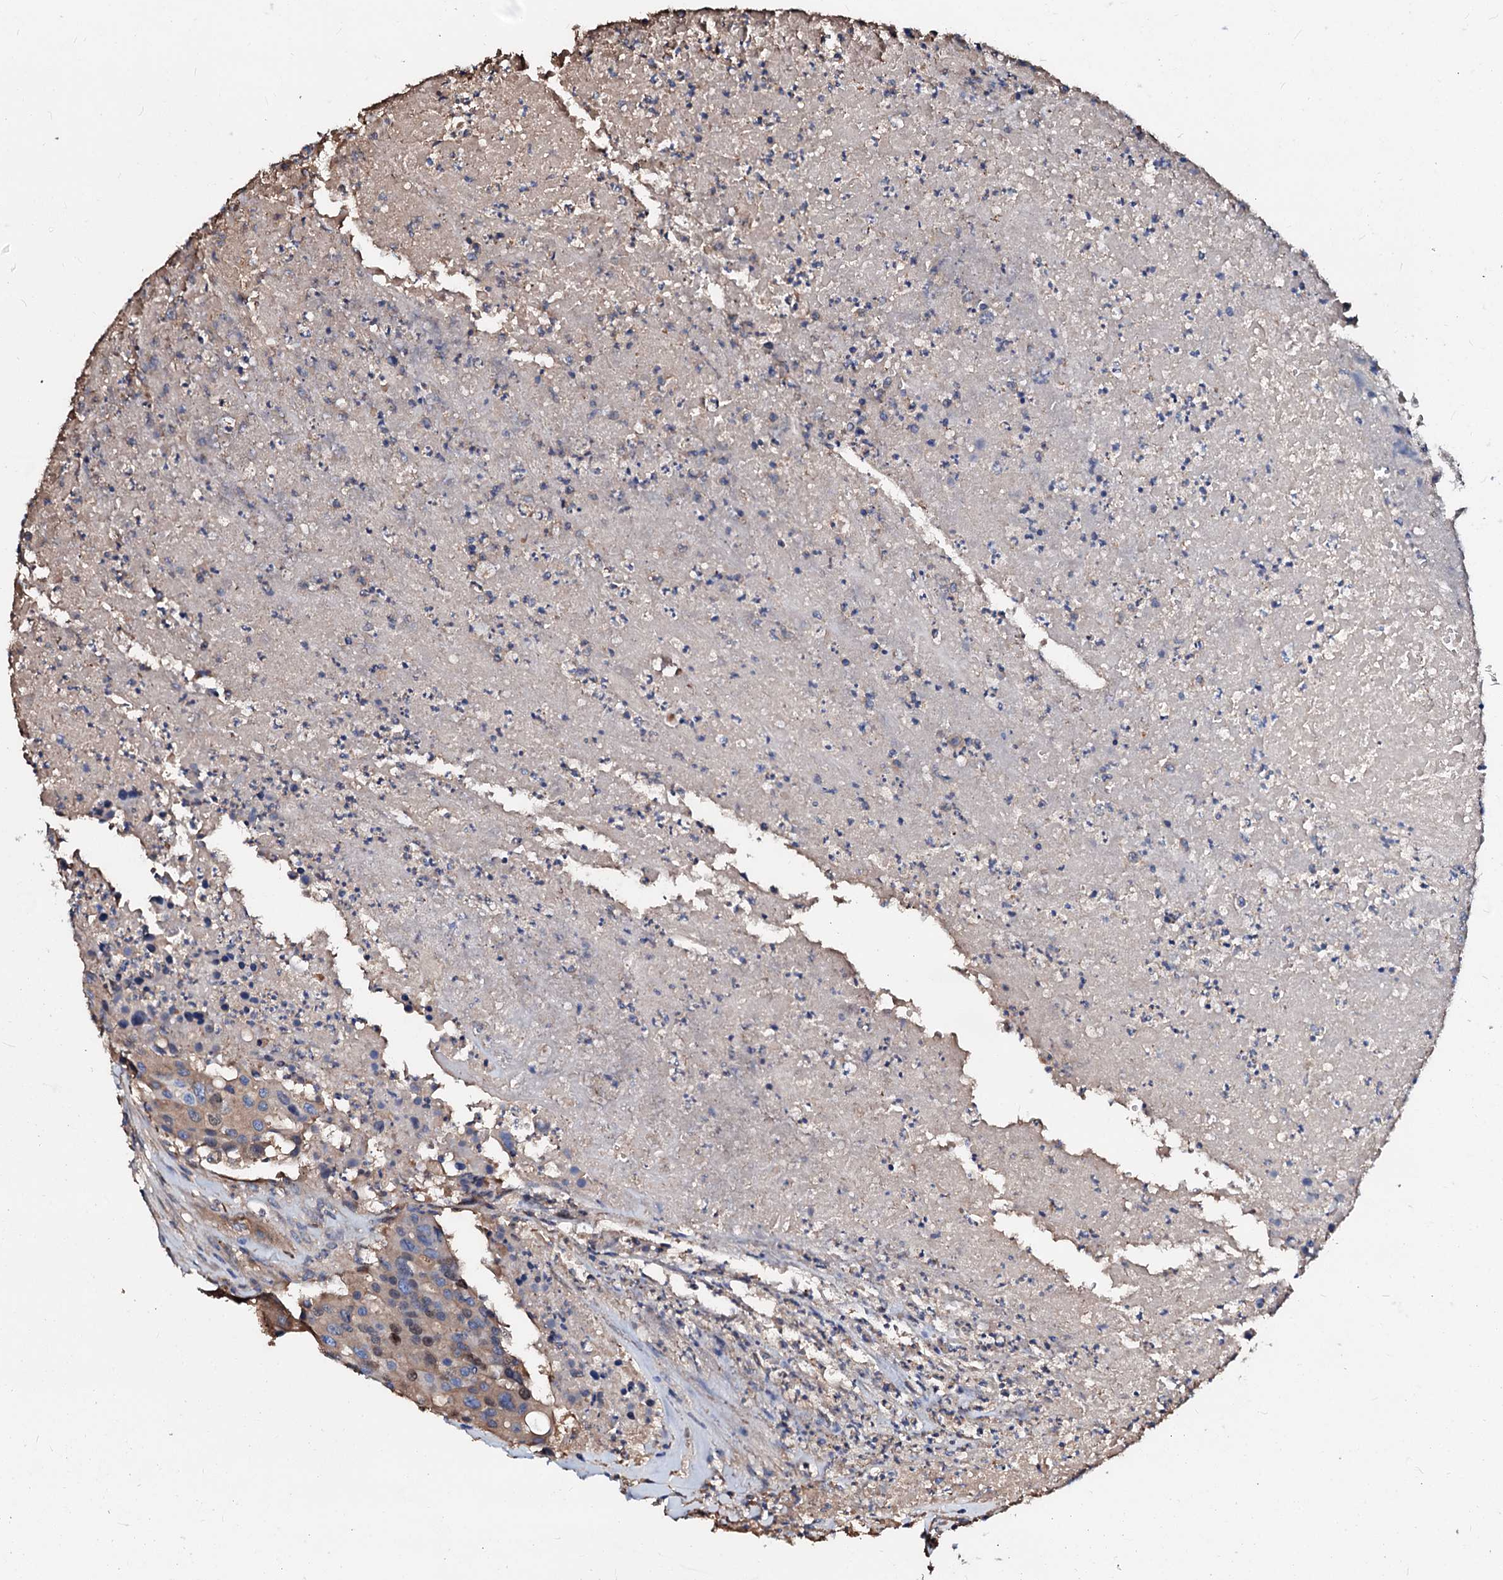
{"staining": {"intensity": "moderate", "quantity": "<25%", "location": "nuclear"}, "tissue": "colorectal cancer", "cell_type": "Tumor cells", "image_type": "cancer", "snomed": [{"axis": "morphology", "description": "Adenocarcinoma, NOS"}, {"axis": "topography", "description": "Colon"}], "caption": "Colorectal cancer (adenocarcinoma) stained with DAB (3,3'-diaminobenzidine) IHC shows low levels of moderate nuclear expression in approximately <25% of tumor cells.", "gene": "CSKMT", "patient": {"sex": "male", "age": 77}}